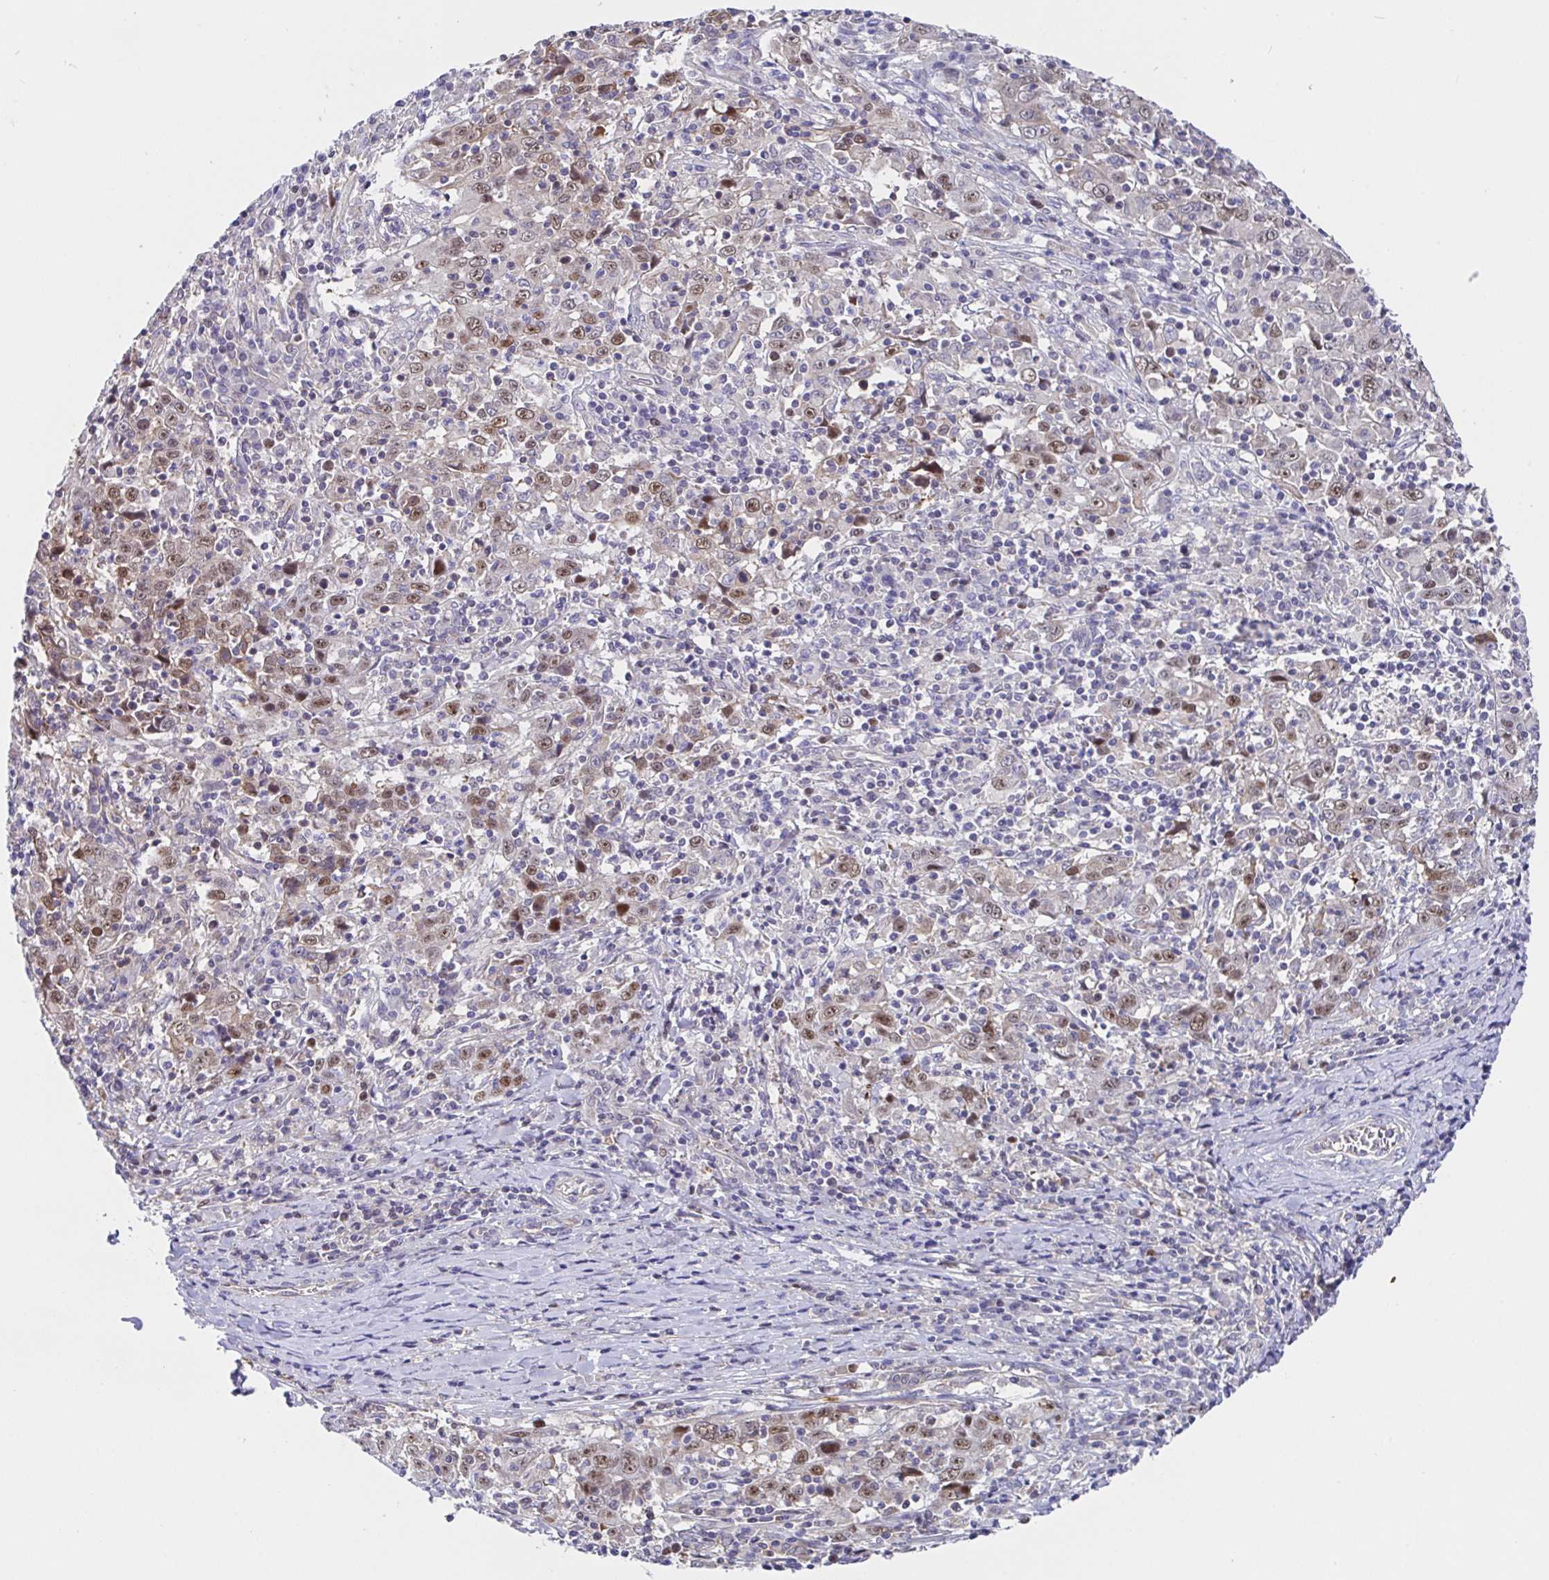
{"staining": {"intensity": "moderate", "quantity": "25%-75%", "location": "nuclear"}, "tissue": "cervical cancer", "cell_type": "Tumor cells", "image_type": "cancer", "snomed": [{"axis": "morphology", "description": "Squamous cell carcinoma, NOS"}, {"axis": "topography", "description": "Cervix"}], "caption": "The histopathology image shows a brown stain indicating the presence of a protein in the nuclear of tumor cells in cervical cancer.", "gene": "TIMELESS", "patient": {"sex": "female", "age": 46}}